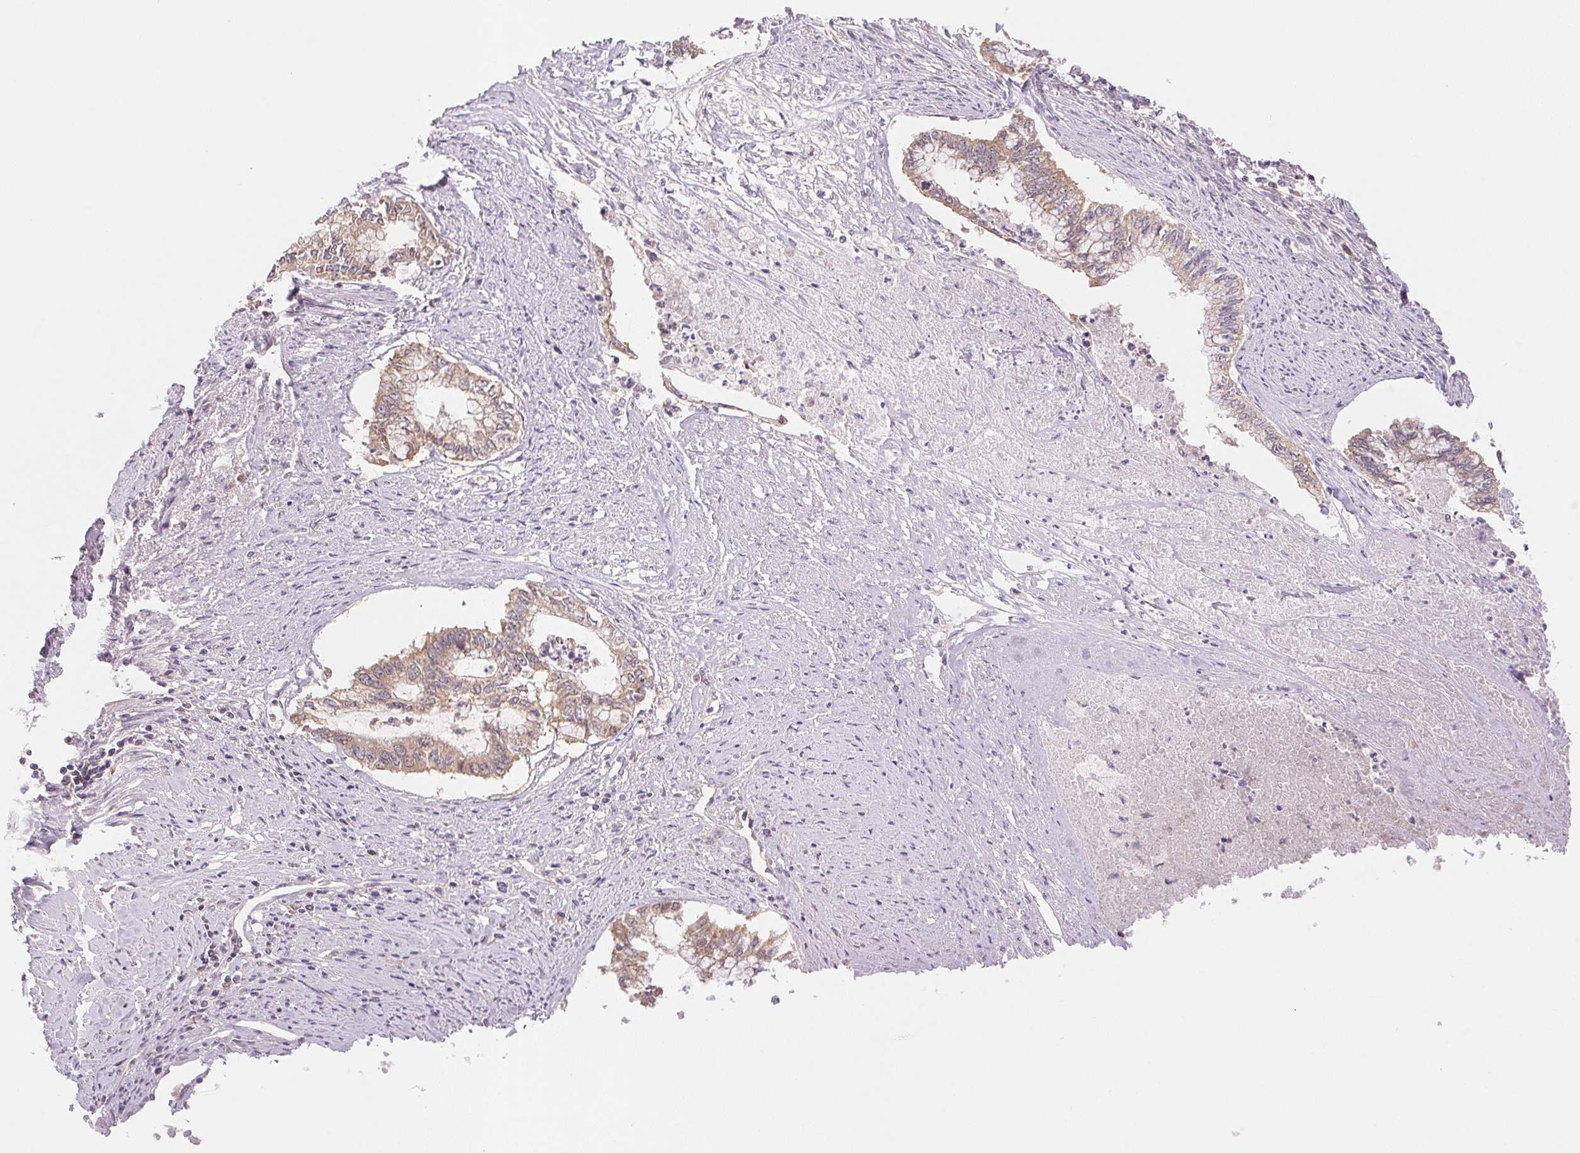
{"staining": {"intensity": "weak", "quantity": ">75%", "location": "cytoplasmic/membranous"}, "tissue": "endometrial cancer", "cell_type": "Tumor cells", "image_type": "cancer", "snomed": [{"axis": "morphology", "description": "Adenocarcinoma, NOS"}, {"axis": "topography", "description": "Endometrium"}], "caption": "DAB (3,3'-diaminobenzidine) immunohistochemical staining of endometrial cancer shows weak cytoplasmic/membranous protein staining in approximately >75% of tumor cells.", "gene": "BNIP5", "patient": {"sex": "female", "age": 79}}